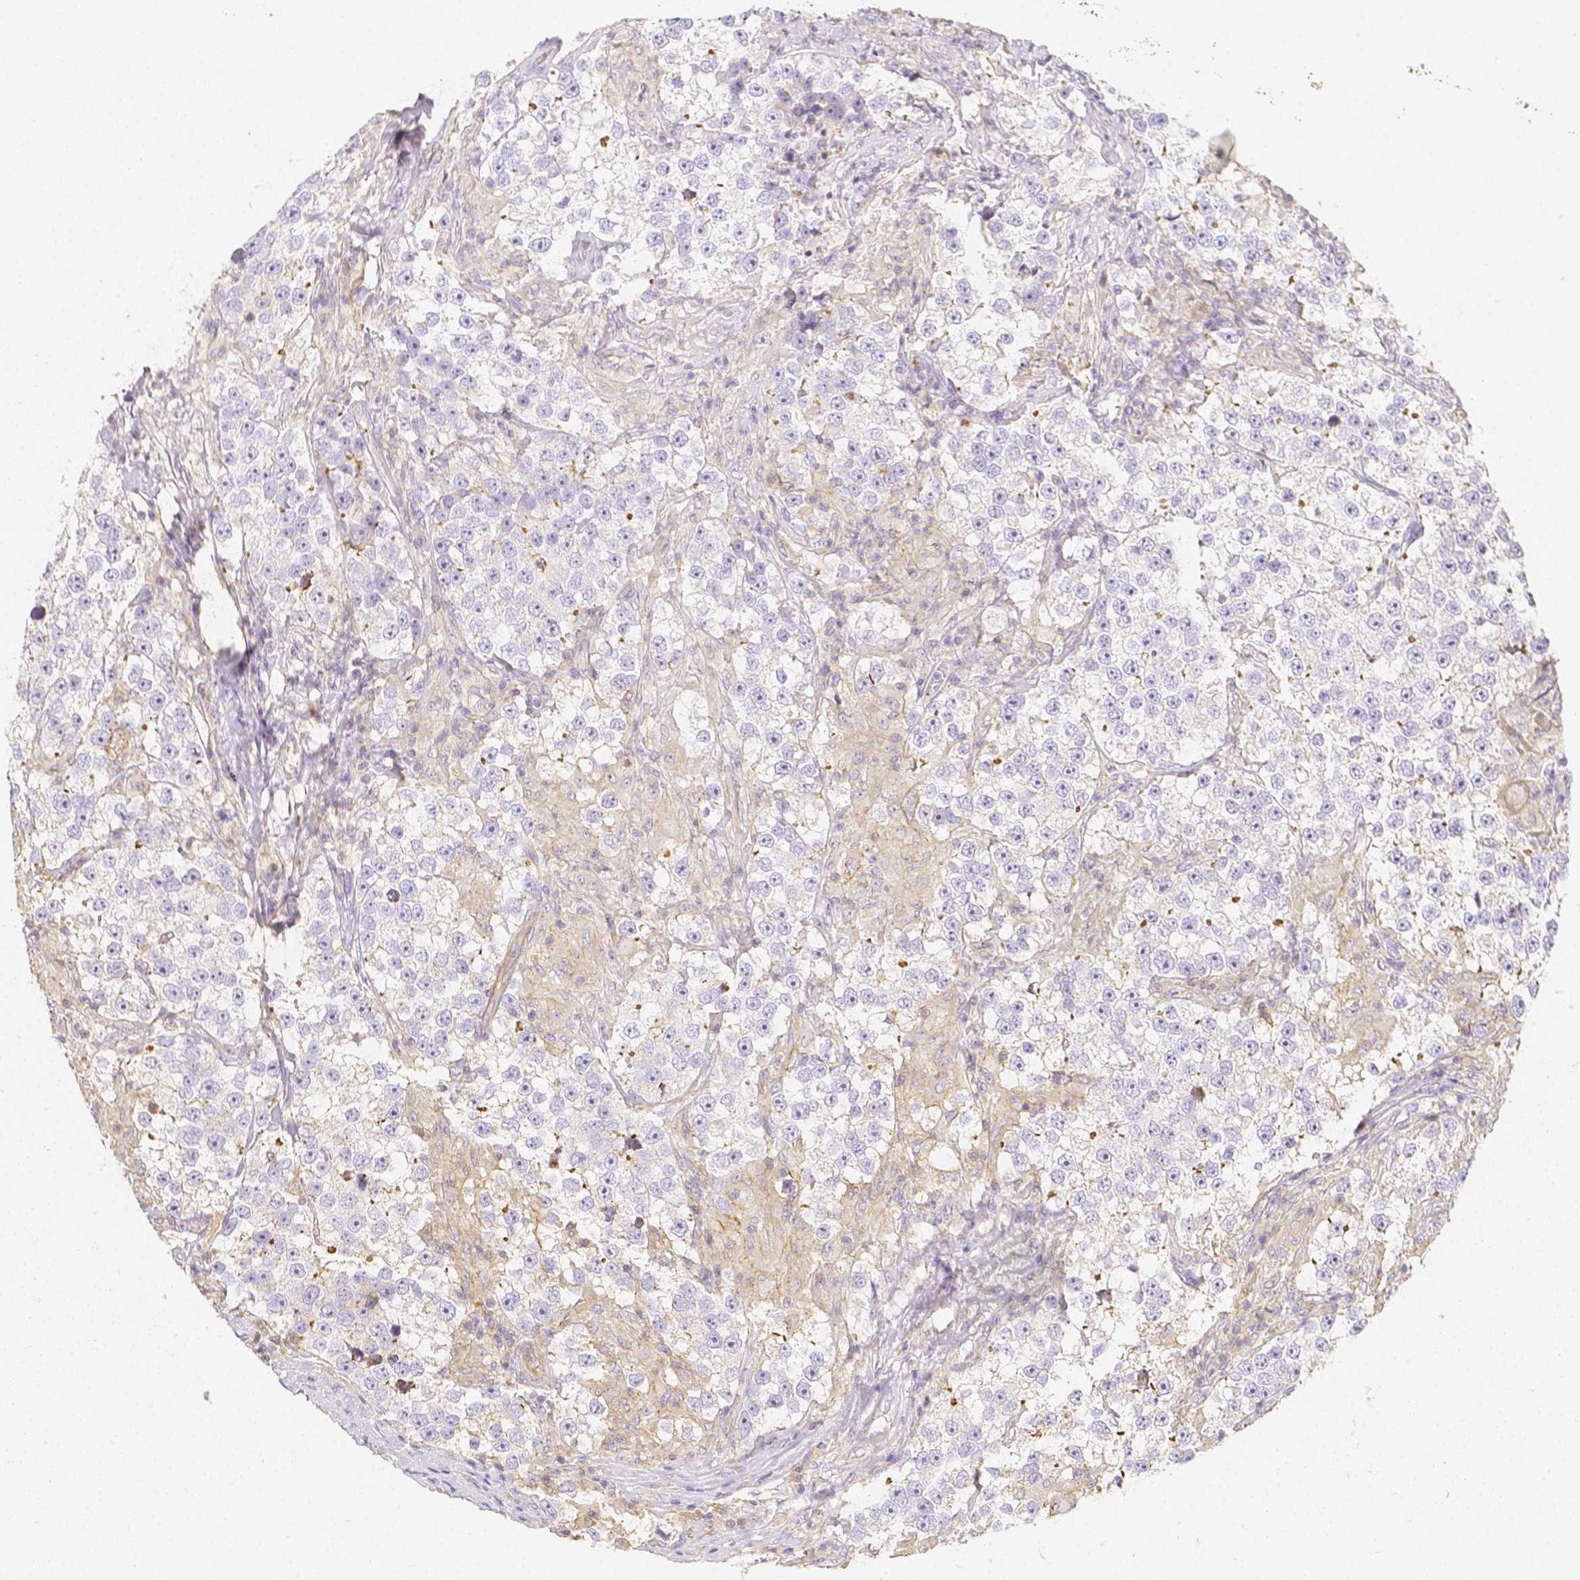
{"staining": {"intensity": "negative", "quantity": "none", "location": "none"}, "tissue": "testis cancer", "cell_type": "Tumor cells", "image_type": "cancer", "snomed": [{"axis": "morphology", "description": "Seminoma, NOS"}, {"axis": "topography", "description": "Testis"}], "caption": "This is a photomicrograph of IHC staining of testis cancer (seminoma), which shows no staining in tumor cells.", "gene": "ASAH2", "patient": {"sex": "male", "age": 46}}